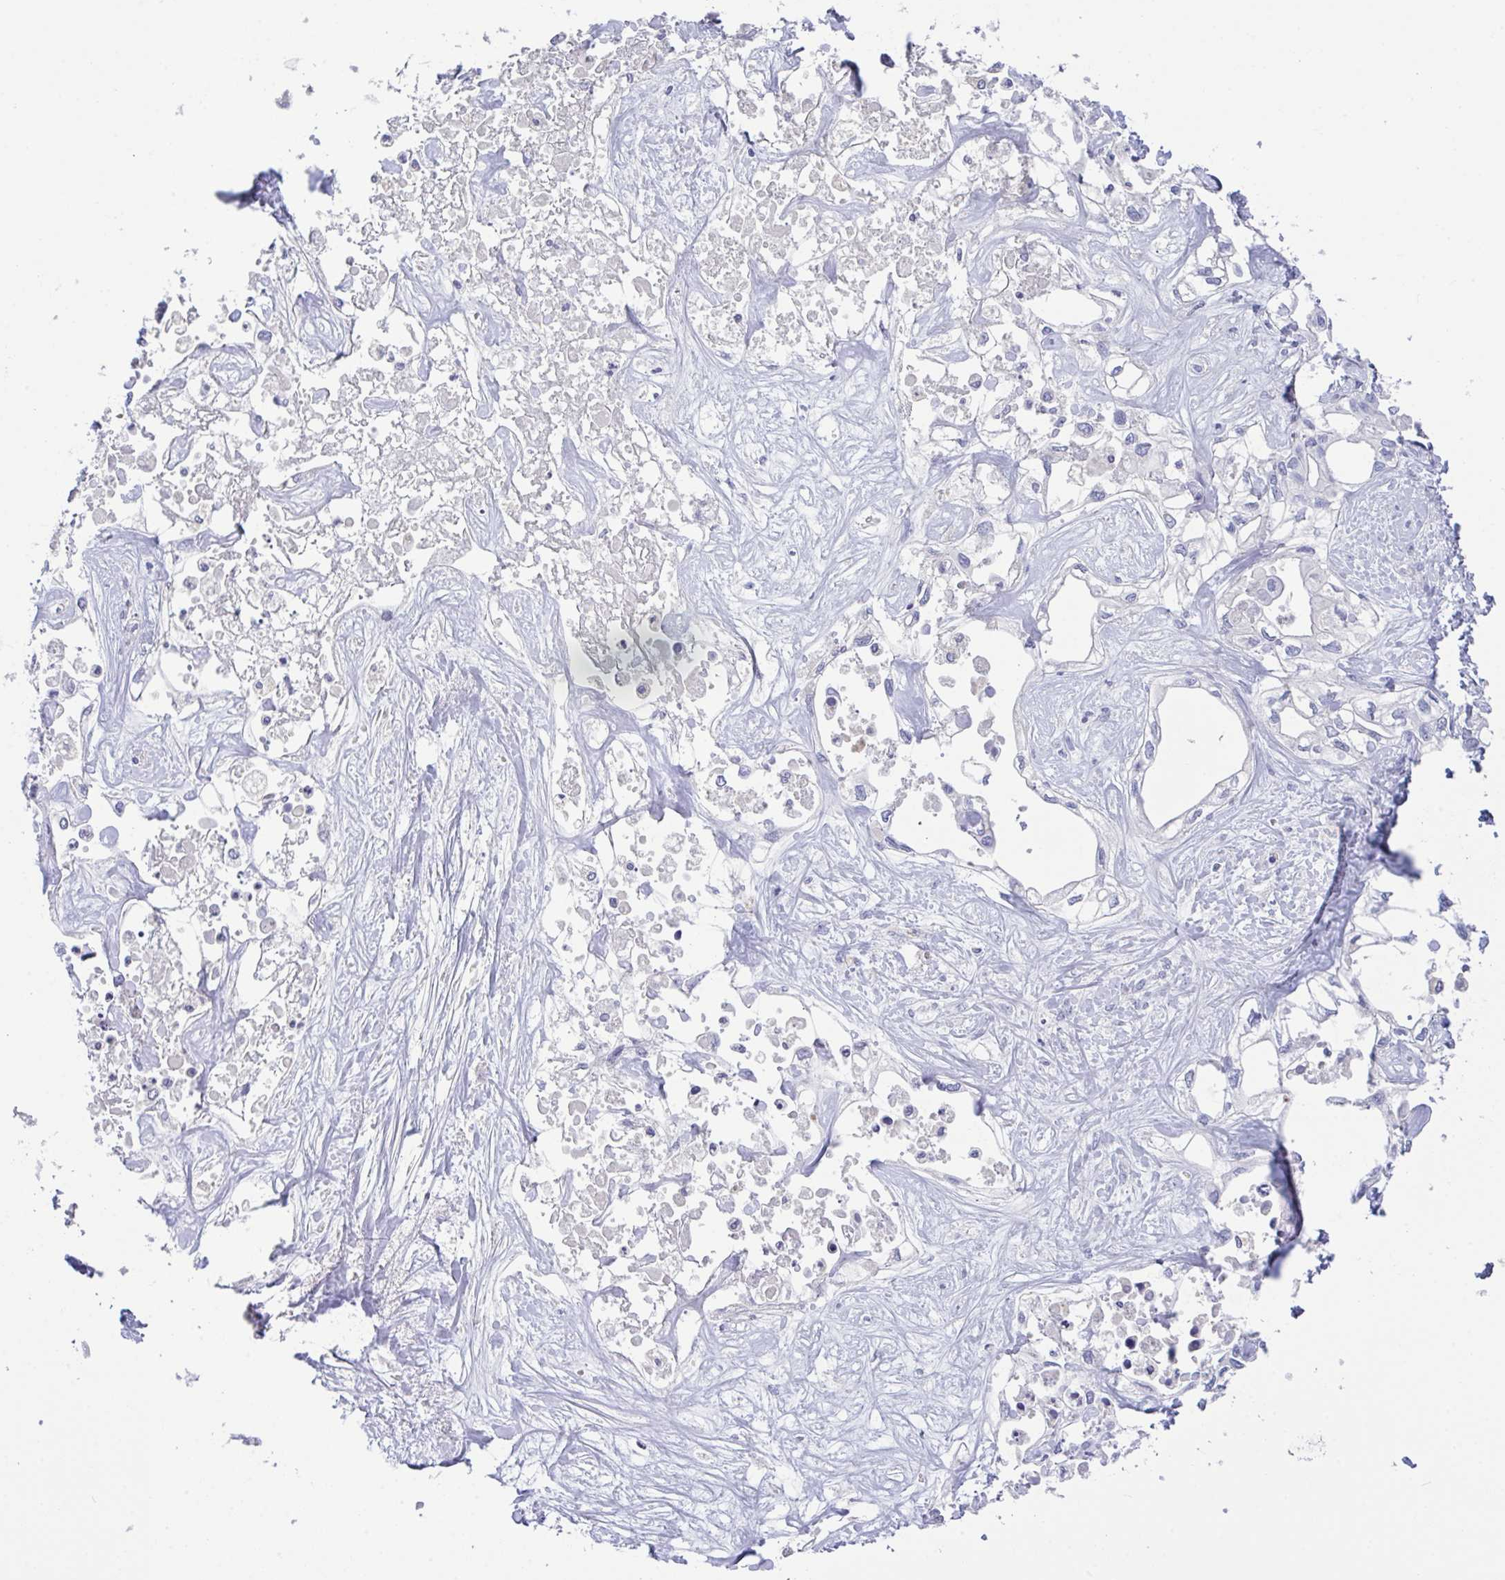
{"staining": {"intensity": "negative", "quantity": "none", "location": "none"}, "tissue": "liver cancer", "cell_type": "Tumor cells", "image_type": "cancer", "snomed": [{"axis": "morphology", "description": "Cholangiocarcinoma"}, {"axis": "topography", "description": "Liver"}], "caption": "Photomicrograph shows no significant protein staining in tumor cells of cholangiocarcinoma (liver). (Immunohistochemistry (ihc), brightfield microscopy, high magnification).", "gene": "CA10", "patient": {"sex": "female", "age": 64}}